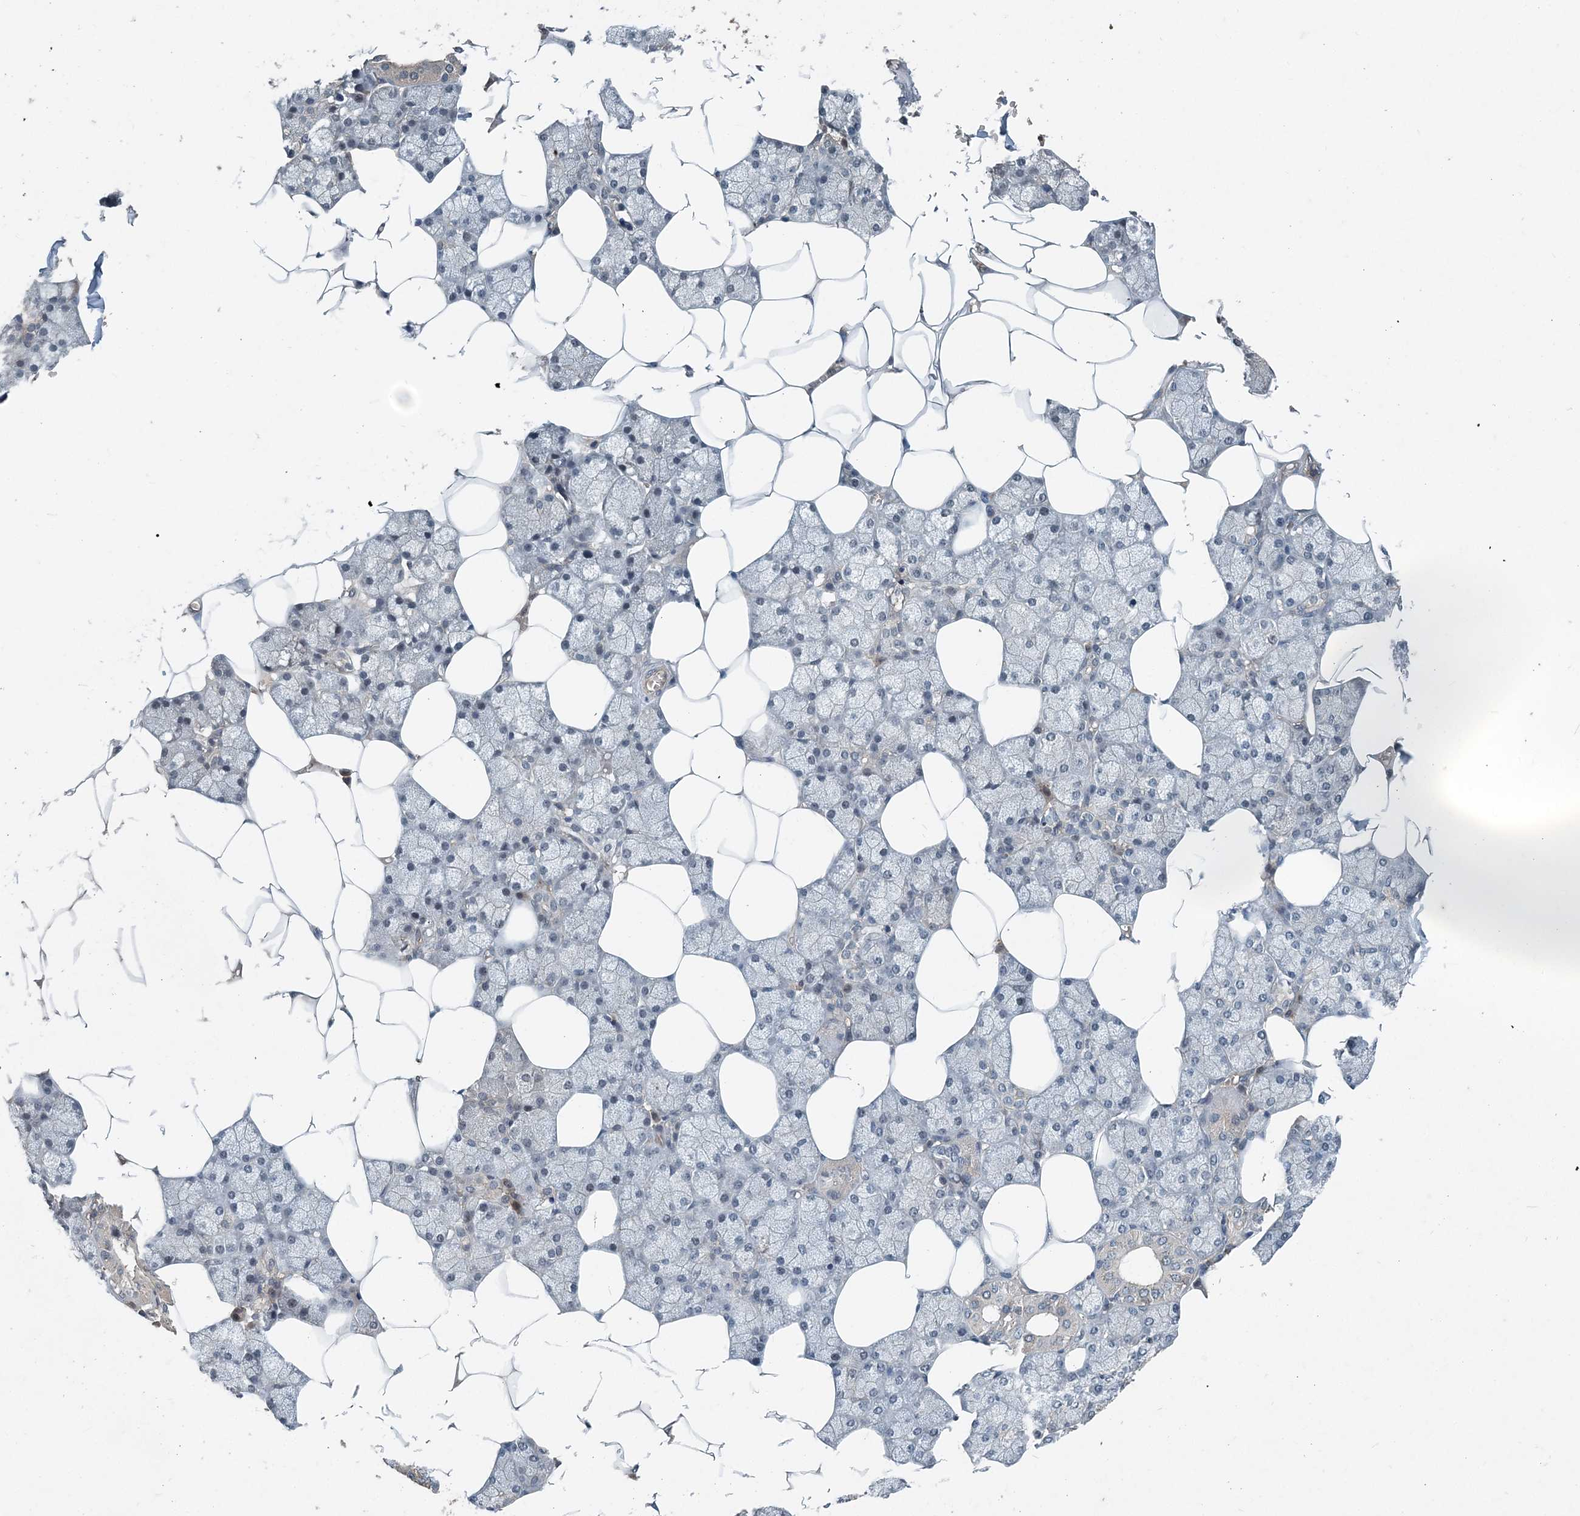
{"staining": {"intensity": "weak", "quantity": "<25%", "location": "cytoplasmic/membranous"}, "tissue": "salivary gland", "cell_type": "Glandular cells", "image_type": "normal", "snomed": [{"axis": "morphology", "description": "Normal tissue, NOS"}, {"axis": "topography", "description": "Salivary gland"}], "caption": "IHC micrograph of benign salivary gland: human salivary gland stained with DAB (3,3'-diaminobenzidine) shows no significant protein positivity in glandular cells.", "gene": "SMPD3", "patient": {"sex": "male", "age": 62}}